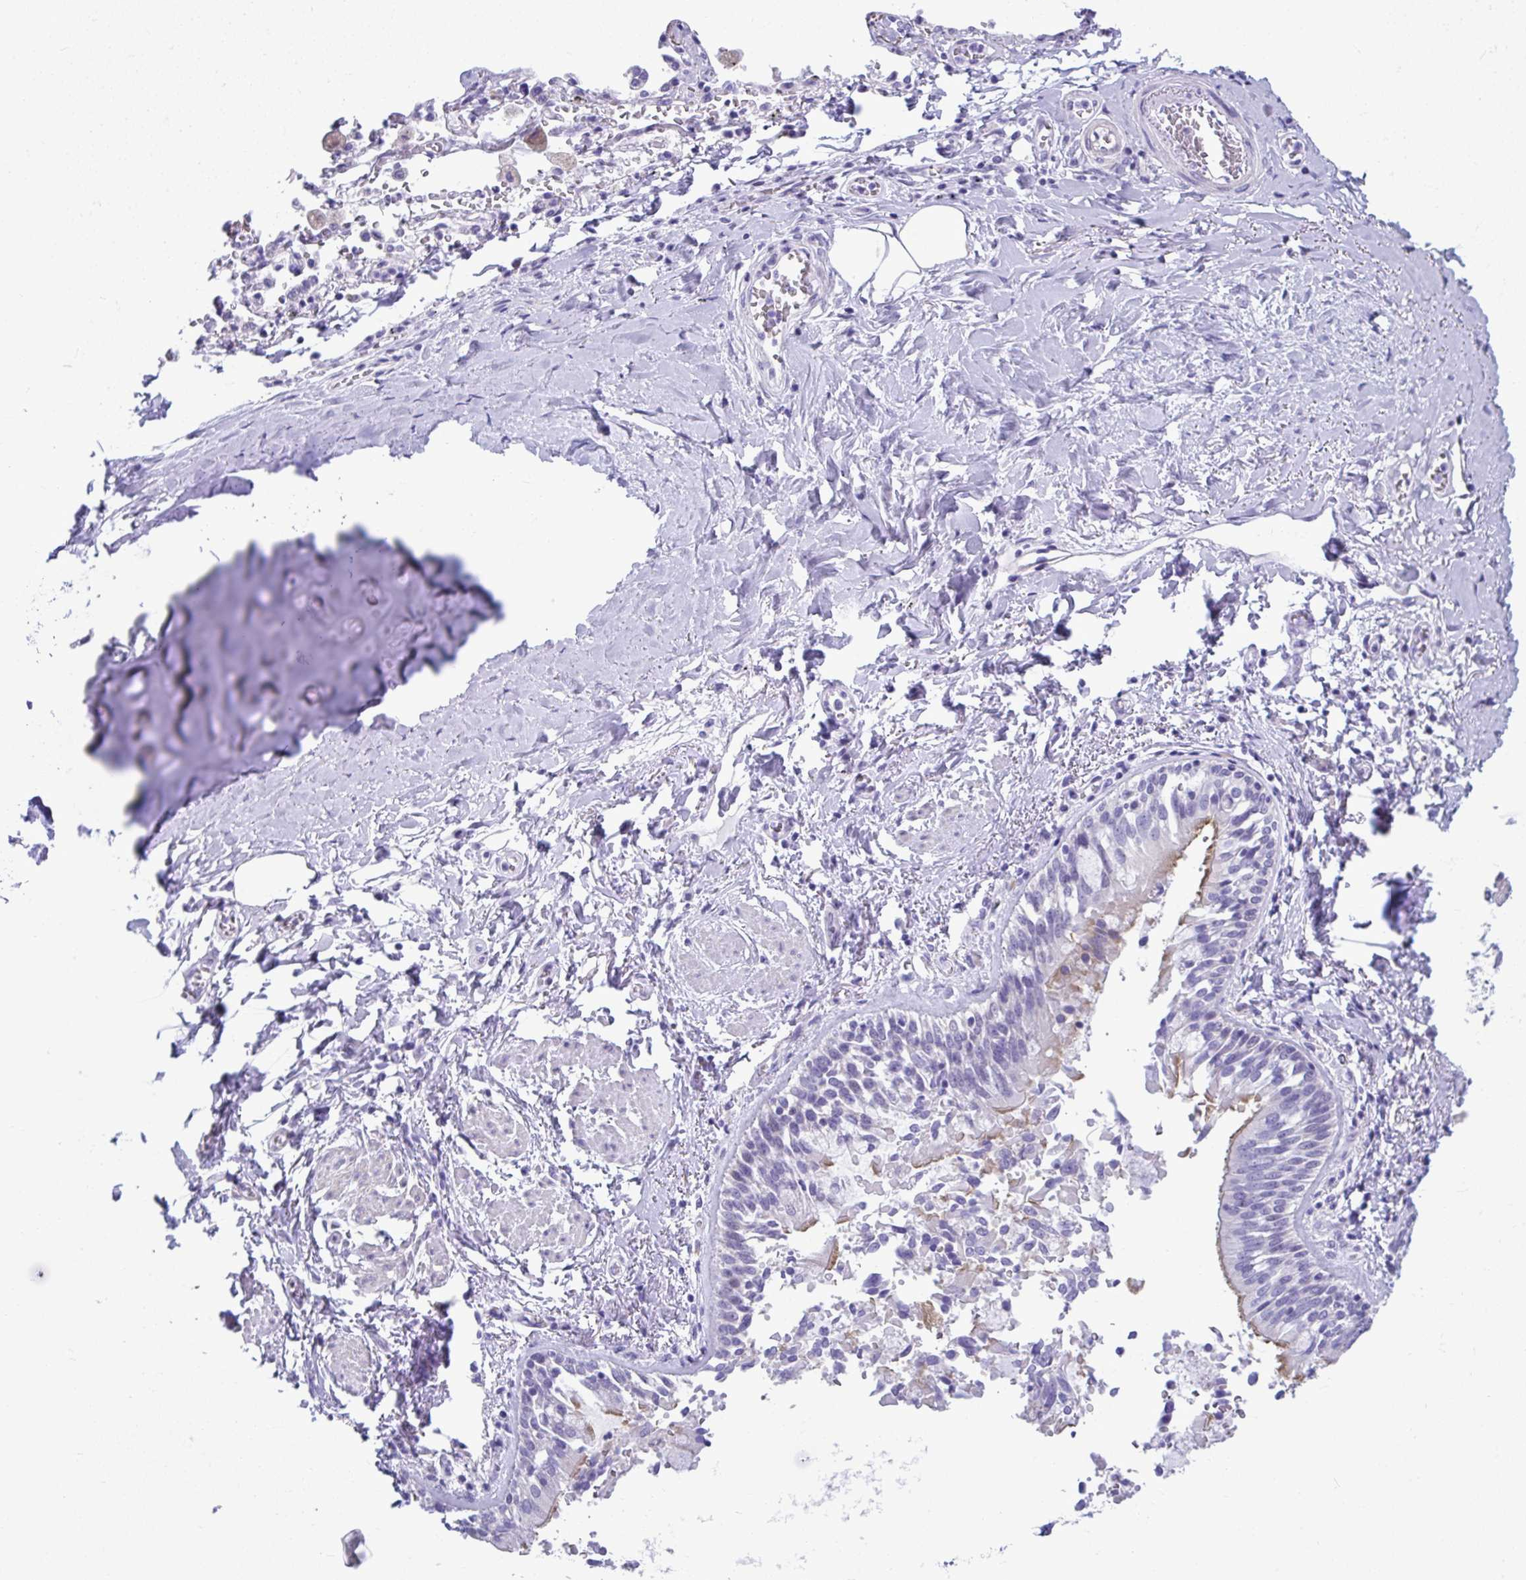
{"staining": {"intensity": "negative", "quantity": "none", "location": "none"}, "tissue": "soft tissue", "cell_type": "Chondrocytes", "image_type": "normal", "snomed": [{"axis": "morphology", "description": "Normal tissue, NOS"}, {"axis": "morphology", "description": "Degeneration, NOS"}, {"axis": "topography", "description": "Cartilage tissue"}, {"axis": "topography", "description": "Lung"}], "caption": "Immunohistochemistry (IHC) of unremarkable soft tissue demonstrates no positivity in chondrocytes. (Immunohistochemistry (IHC), brightfield microscopy, high magnification).", "gene": "ISL1", "patient": {"sex": "female", "age": 61}}